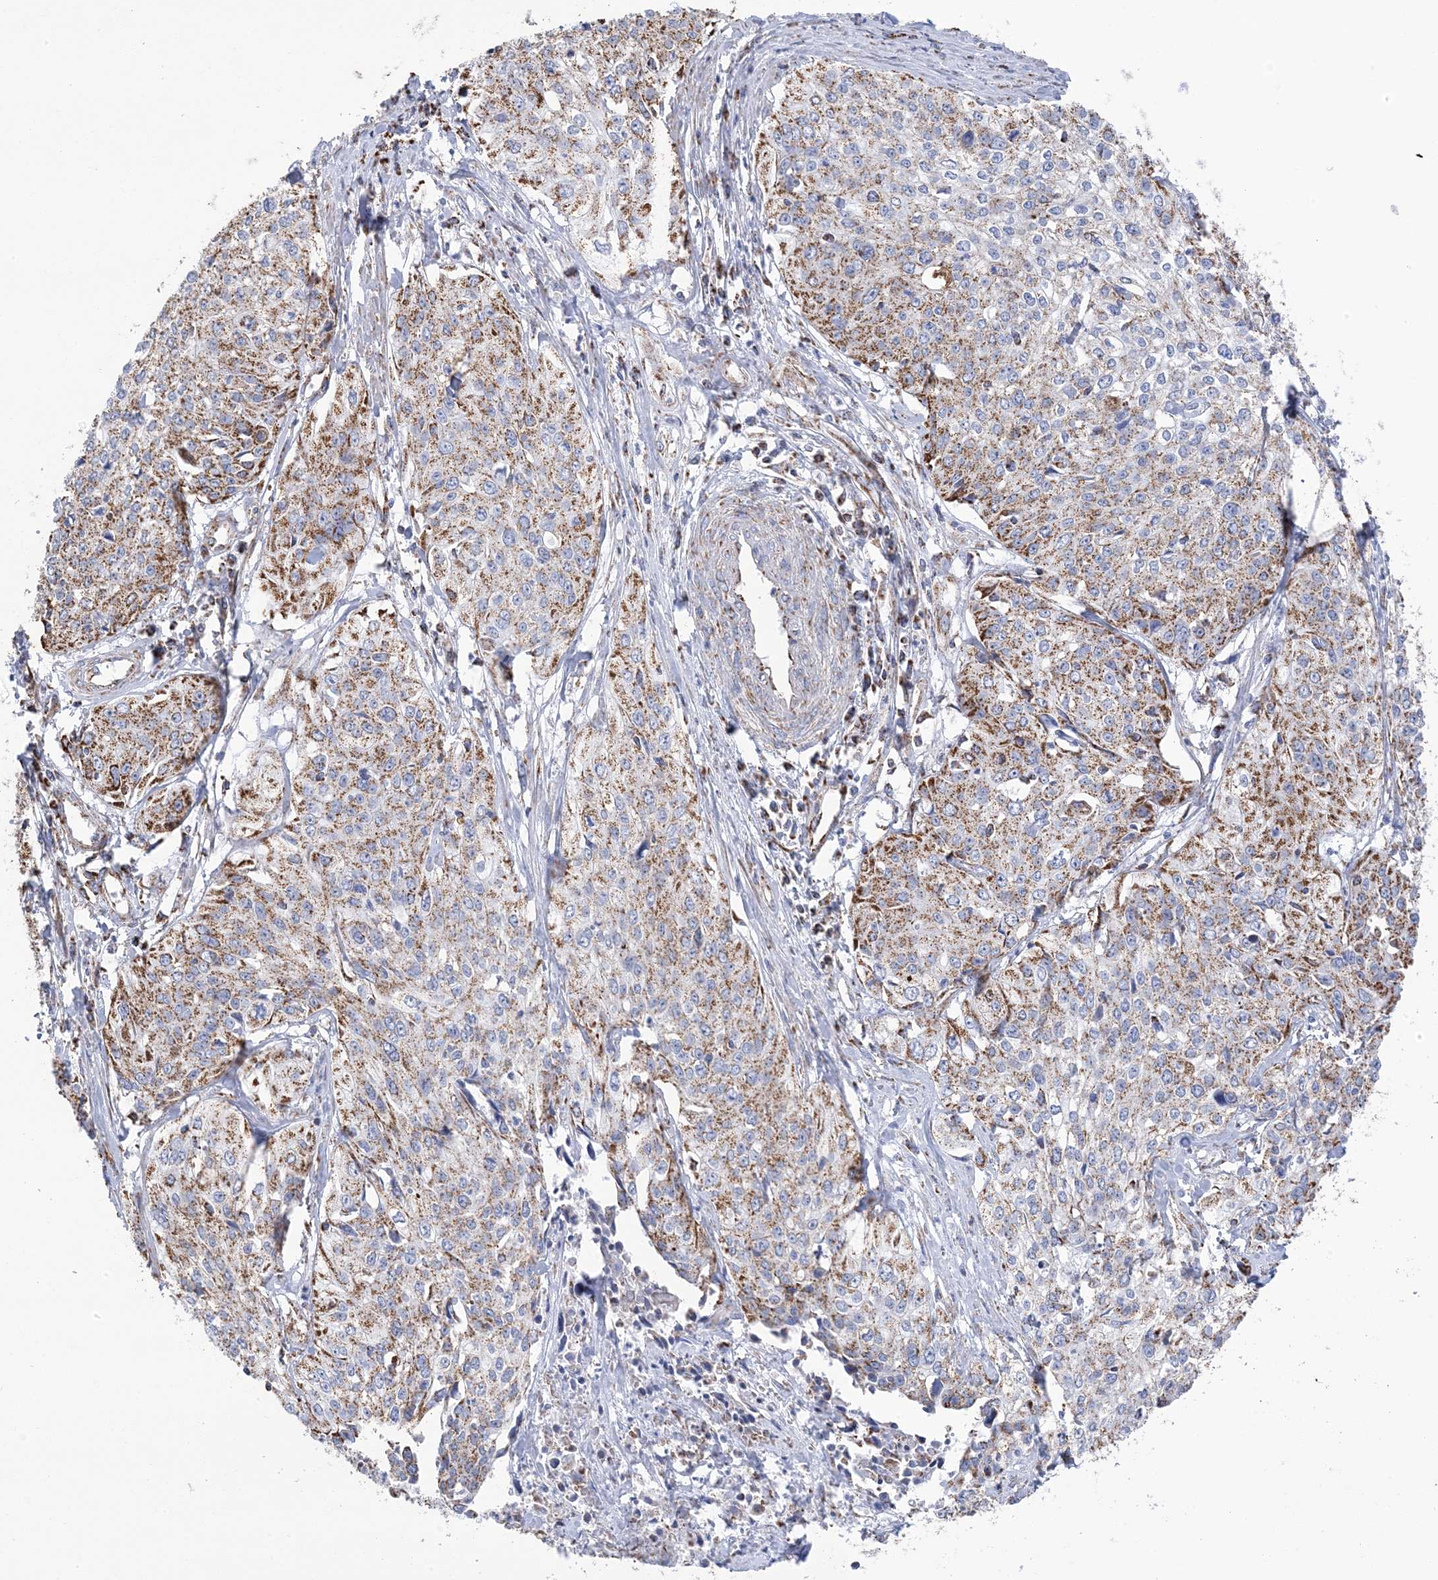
{"staining": {"intensity": "moderate", "quantity": "25%-75%", "location": "cytoplasmic/membranous"}, "tissue": "cervical cancer", "cell_type": "Tumor cells", "image_type": "cancer", "snomed": [{"axis": "morphology", "description": "Squamous cell carcinoma, NOS"}, {"axis": "topography", "description": "Cervix"}], "caption": "Human cervical cancer stained with a brown dye reveals moderate cytoplasmic/membranous positive expression in about 25%-75% of tumor cells.", "gene": "GTPBP8", "patient": {"sex": "female", "age": 31}}